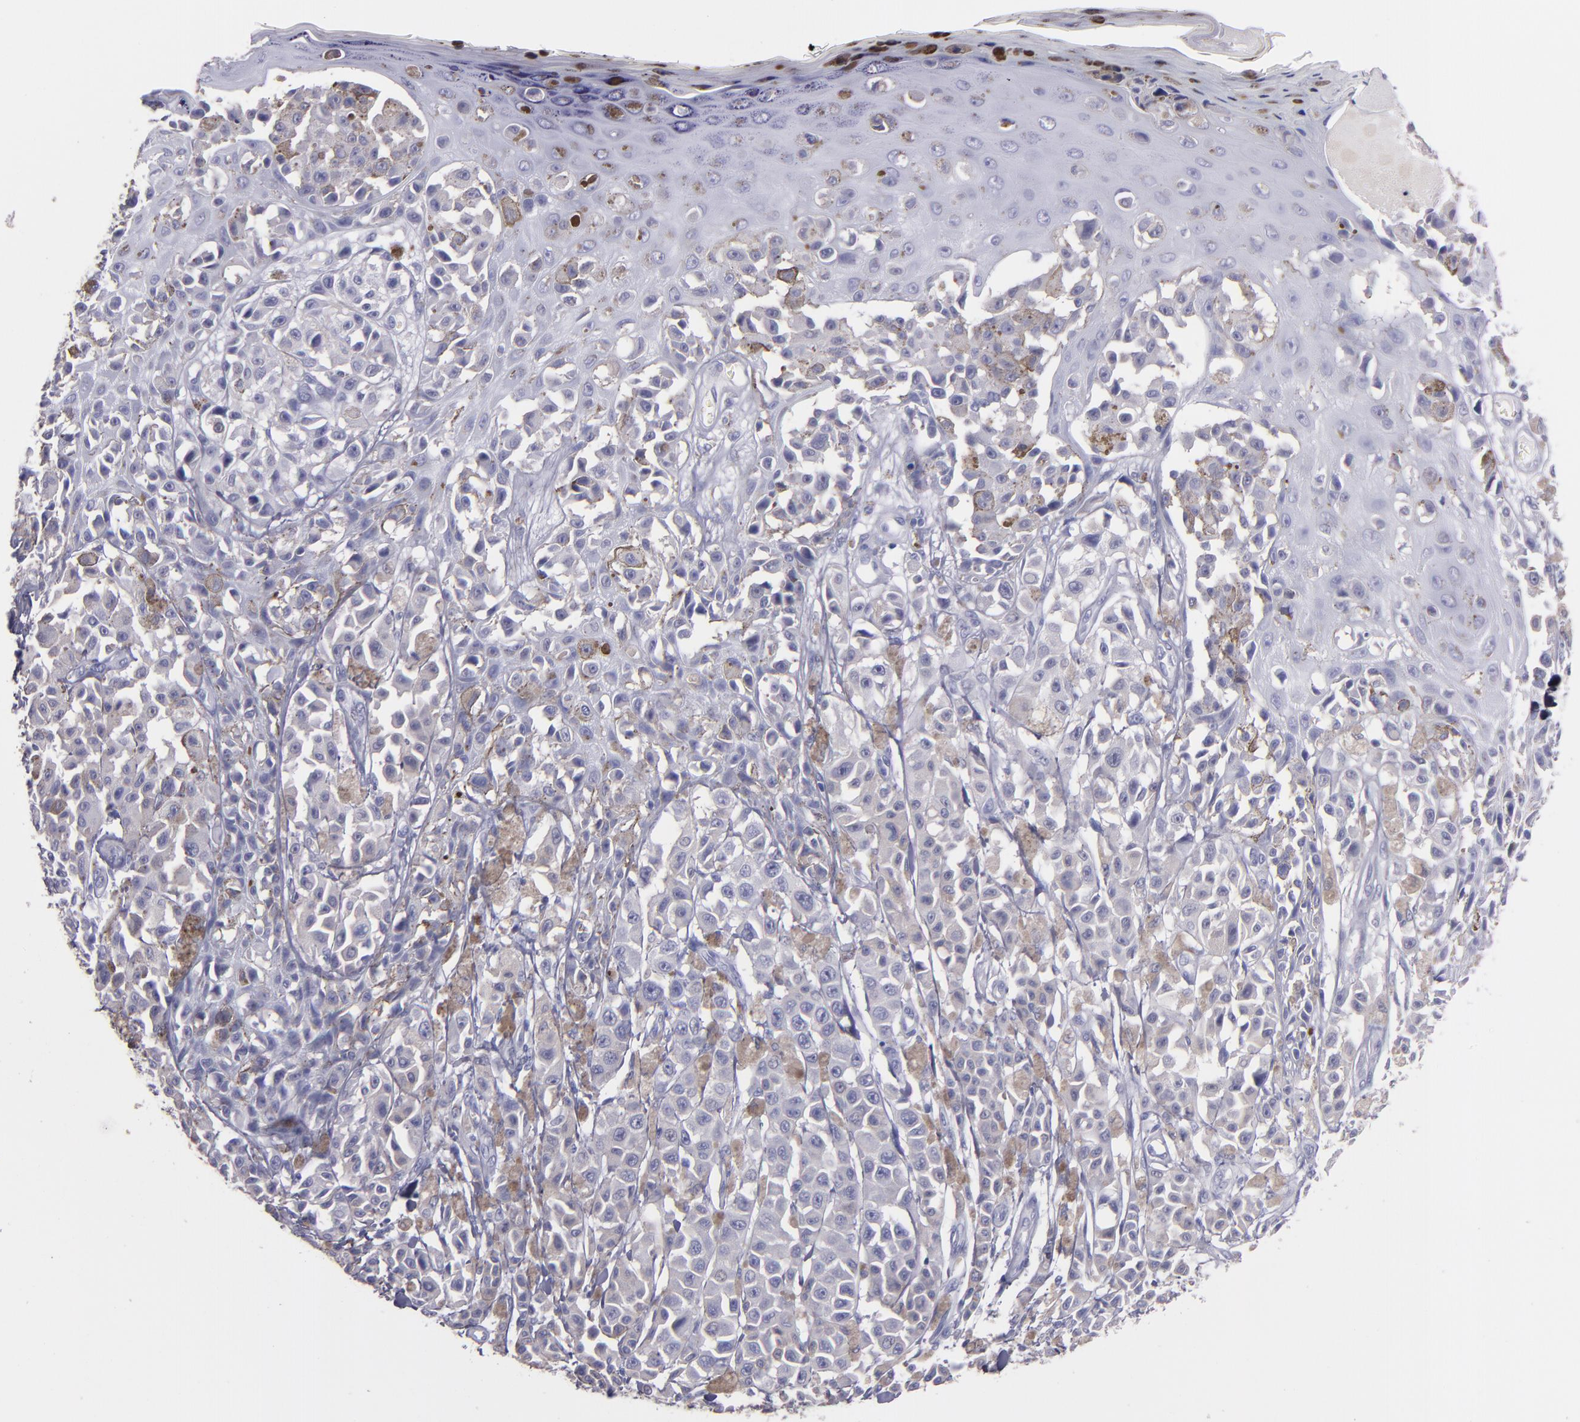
{"staining": {"intensity": "negative", "quantity": "none", "location": "none"}, "tissue": "melanoma", "cell_type": "Tumor cells", "image_type": "cancer", "snomed": [{"axis": "morphology", "description": "Malignant melanoma, NOS"}, {"axis": "topography", "description": "Skin"}], "caption": "Micrograph shows no protein expression in tumor cells of melanoma tissue.", "gene": "TG", "patient": {"sex": "female", "age": 38}}